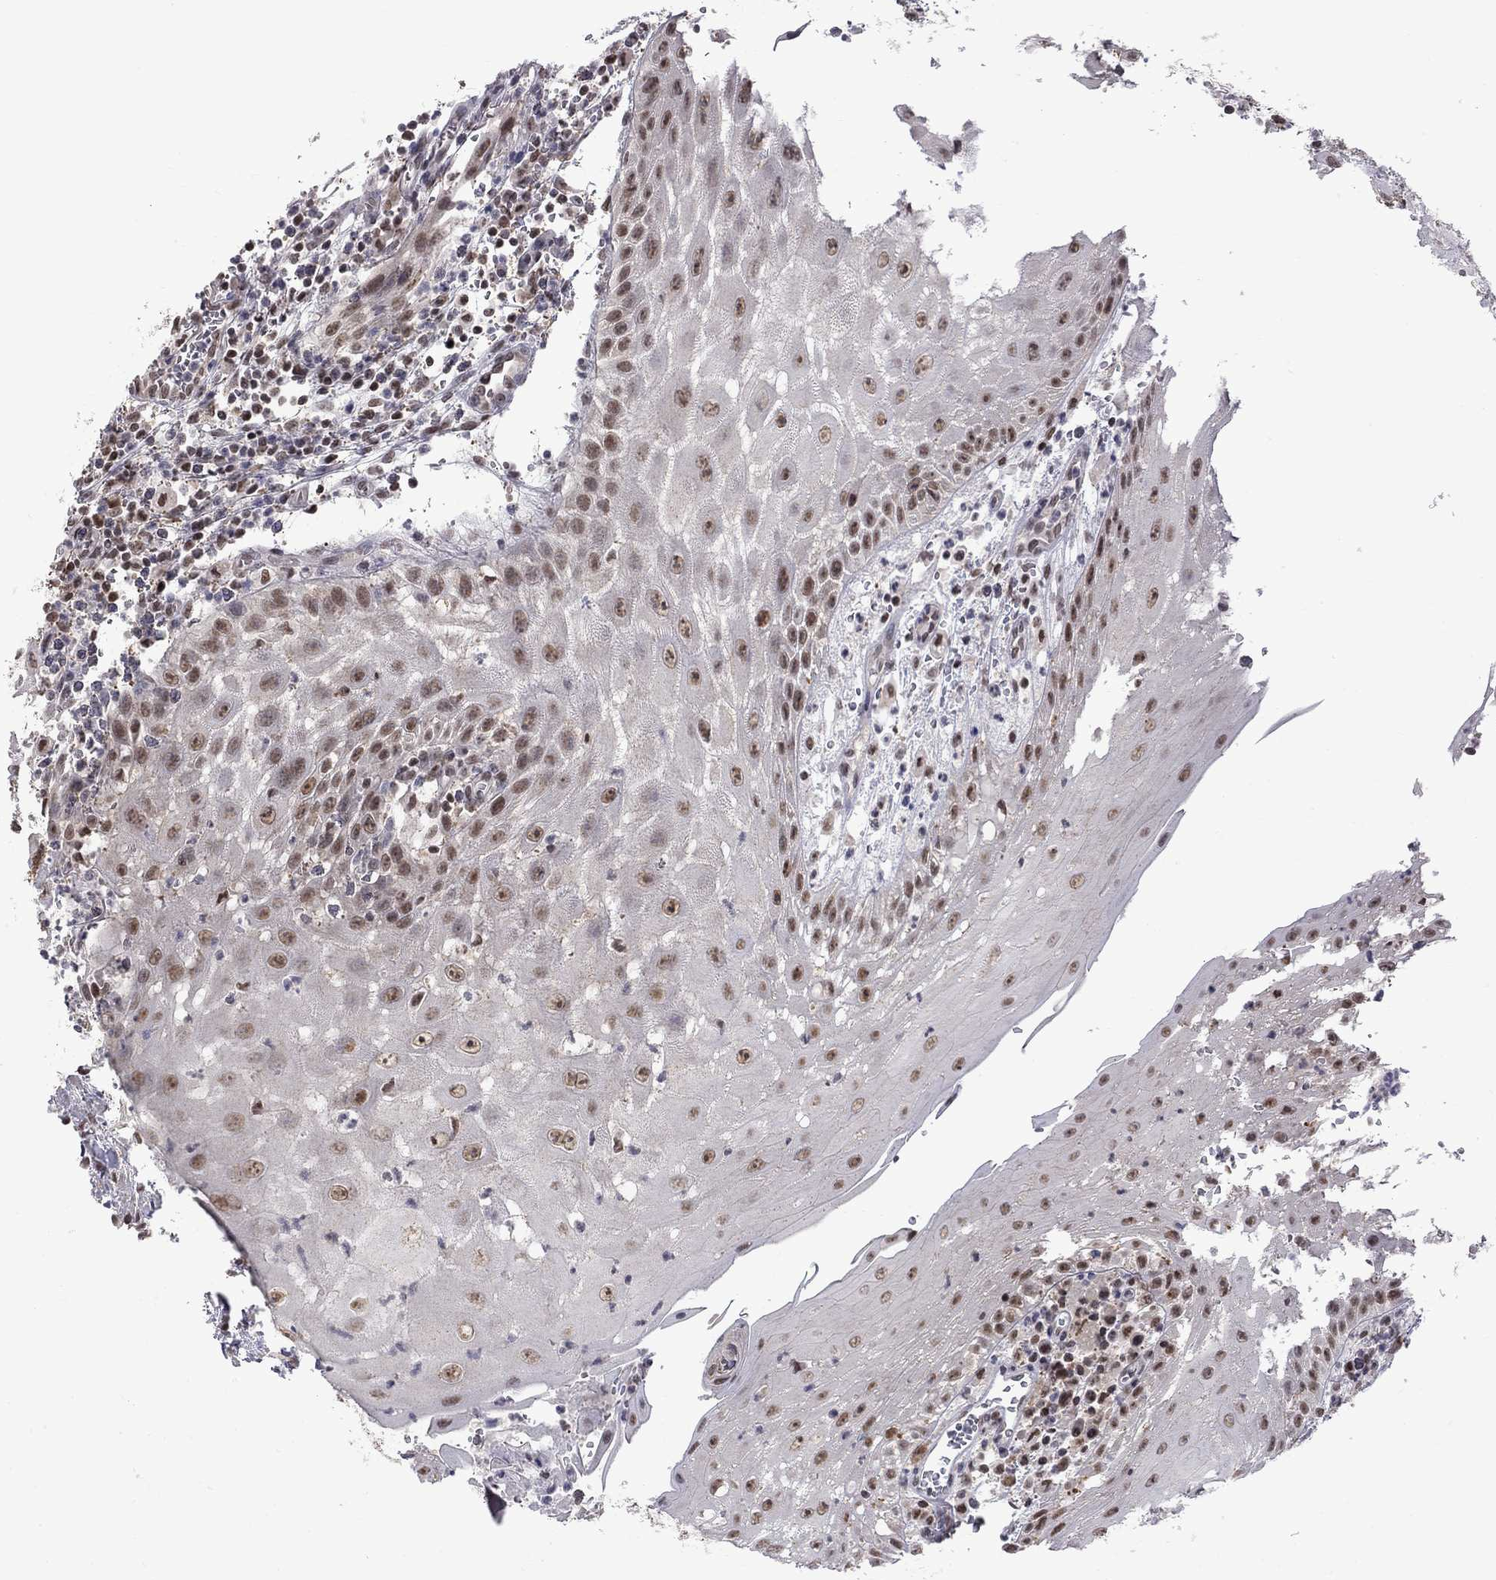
{"staining": {"intensity": "moderate", "quantity": ">75%", "location": "nuclear"}, "tissue": "head and neck cancer", "cell_type": "Tumor cells", "image_type": "cancer", "snomed": [{"axis": "morphology", "description": "Squamous cell carcinoma, NOS"}, {"axis": "topography", "description": "Oral tissue"}, {"axis": "topography", "description": "Head-Neck"}], "caption": "The immunohistochemical stain labels moderate nuclear expression in tumor cells of squamous cell carcinoma (head and neck) tissue. (IHC, brightfield microscopy, high magnification).", "gene": "RFWD3", "patient": {"sex": "male", "age": 58}}